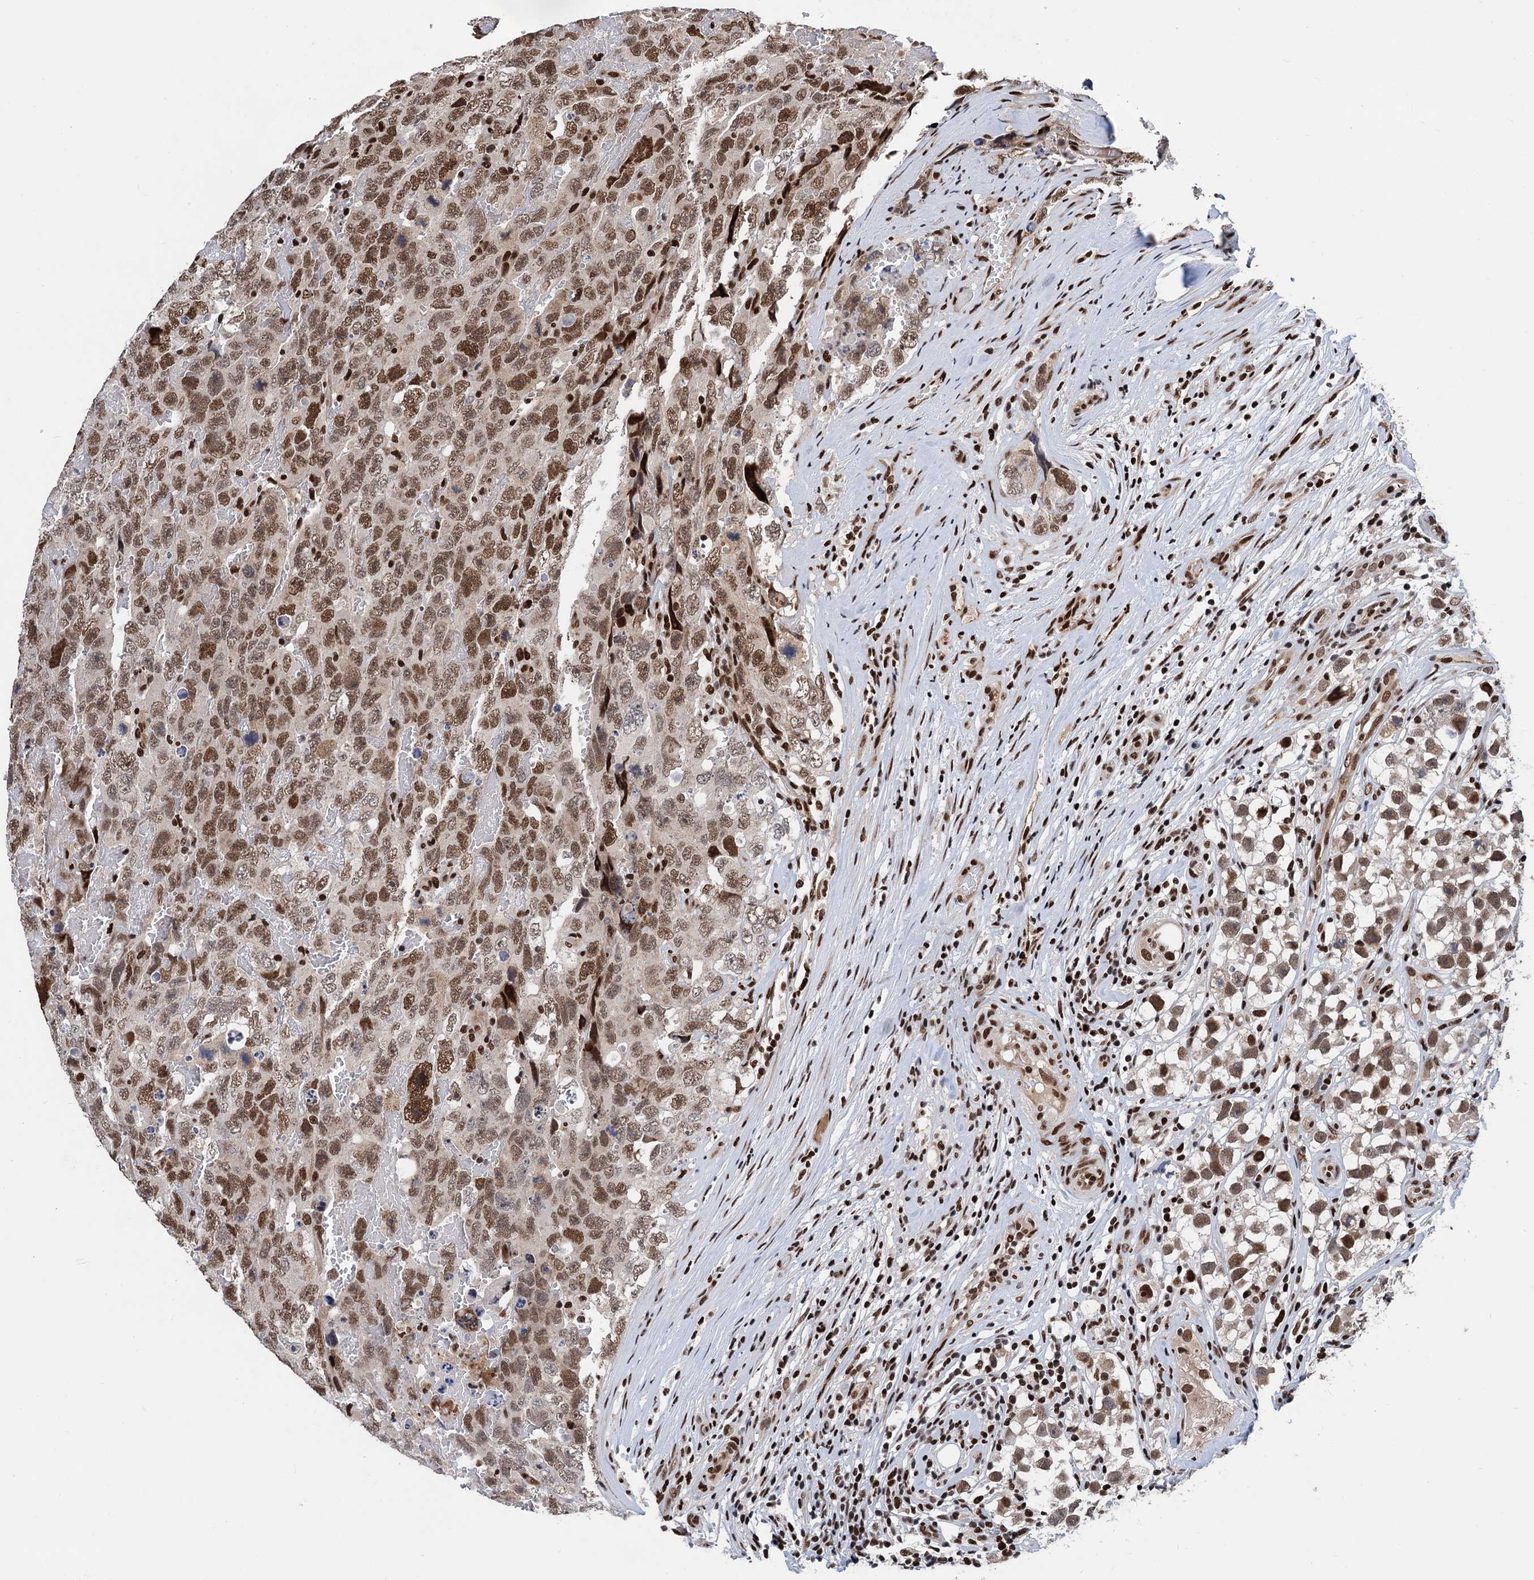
{"staining": {"intensity": "moderate", "quantity": ">75%", "location": "nuclear"}, "tissue": "testis cancer", "cell_type": "Tumor cells", "image_type": "cancer", "snomed": [{"axis": "morphology", "description": "Carcinoma, Embryonal, NOS"}, {"axis": "topography", "description": "Testis"}], "caption": "Approximately >75% of tumor cells in human testis cancer (embryonal carcinoma) demonstrate moderate nuclear protein expression as visualized by brown immunohistochemical staining.", "gene": "PPP4R1", "patient": {"sex": "male", "age": 45}}